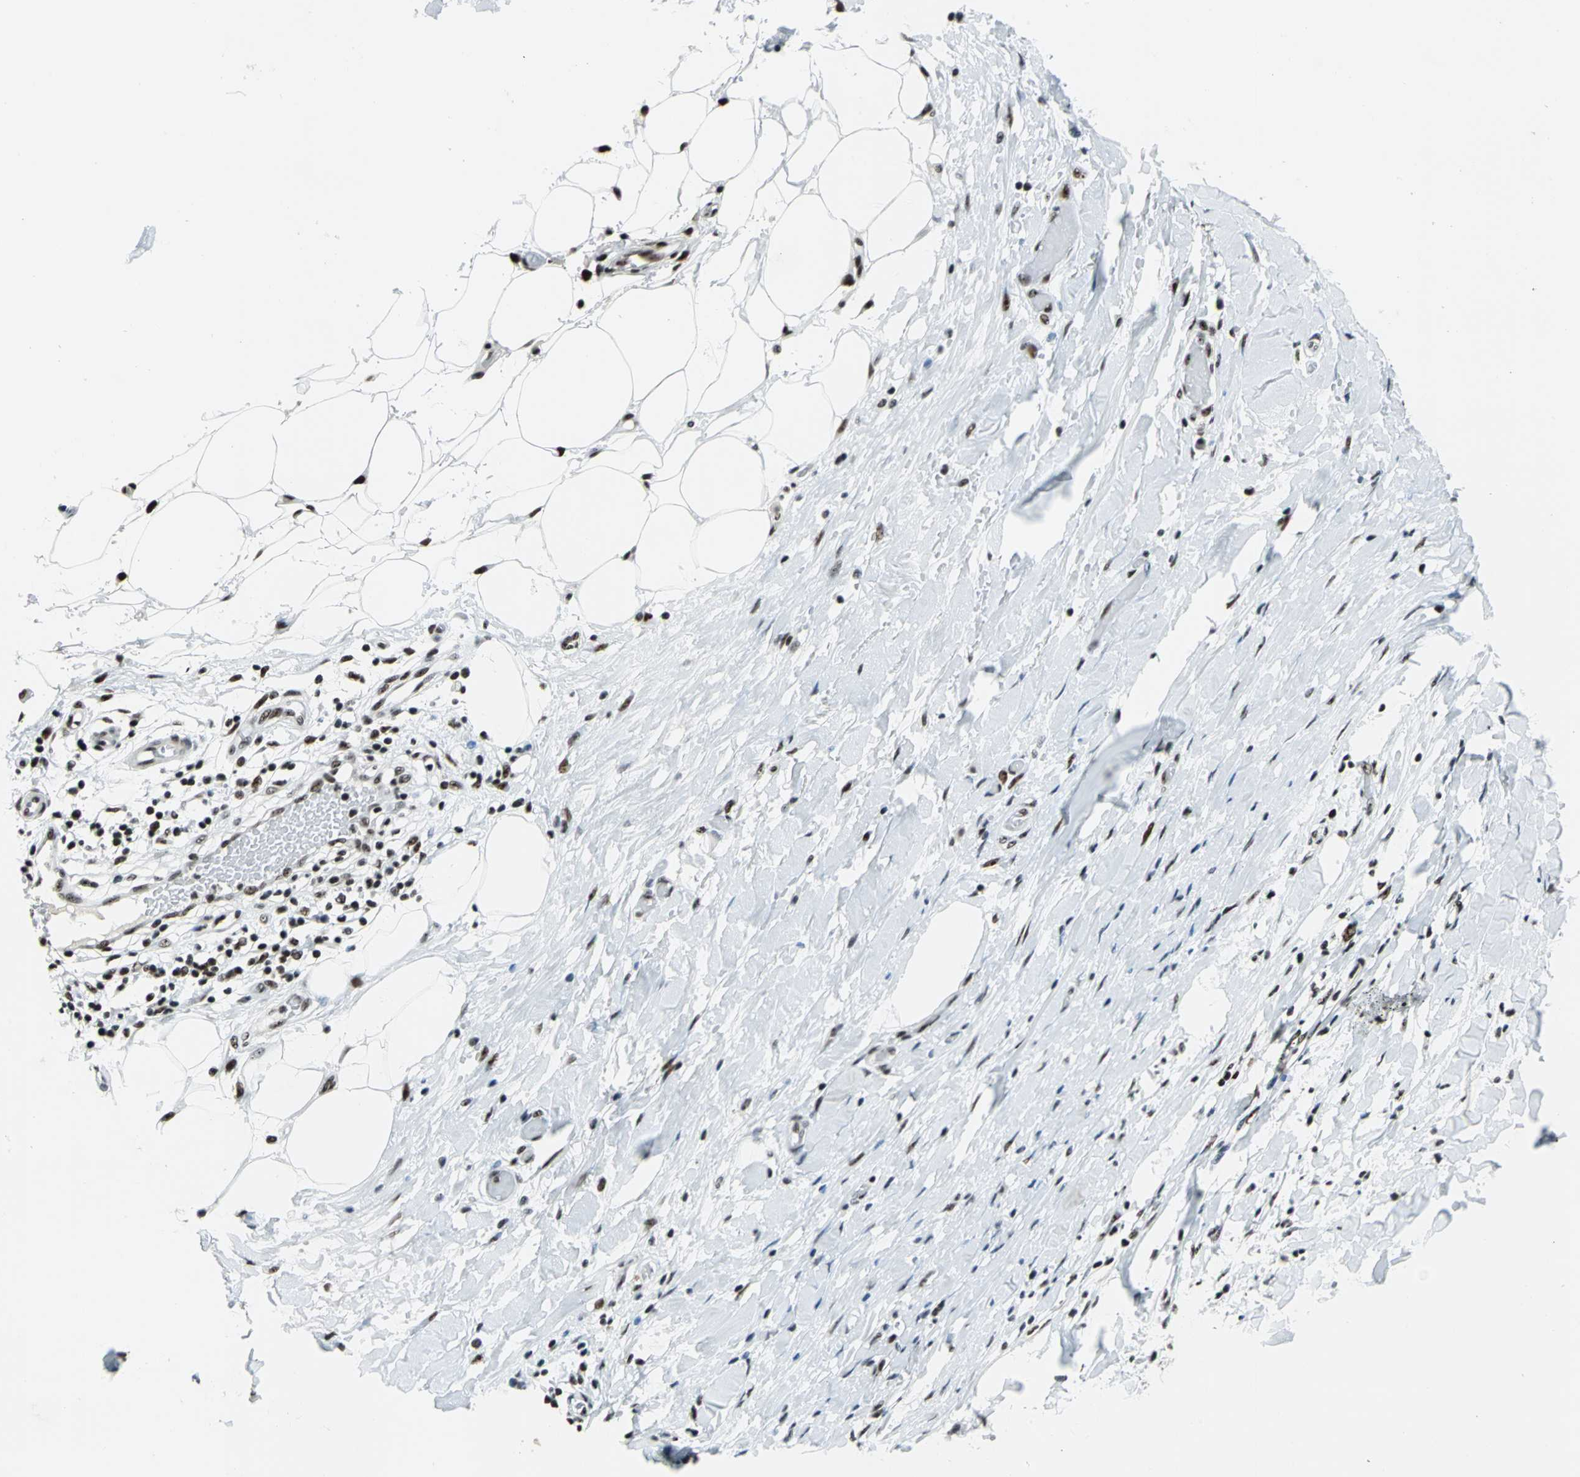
{"staining": {"intensity": "weak", "quantity": "25%-75%", "location": "nuclear"}, "tissue": "head and neck cancer", "cell_type": "Tumor cells", "image_type": "cancer", "snomed": [{"axis": "morphology", "description": "Neoplasm, malignant, NOS"}, {"axis": "topography", "description": "Salivary gland"}, {"axis": "topography", "description": "Head-Neck"}], "caption": "Immunohistochemistry image of neoplastic tissue: human head and neck malignant neoplasm stained using IHC demonstrates low levels of weak protein expression localized specifically in the nuclear of tumor cells, appearing as a nuclear brown color.", "gene": "UBTF", "patient": {"sex": "male", "age": 43}}